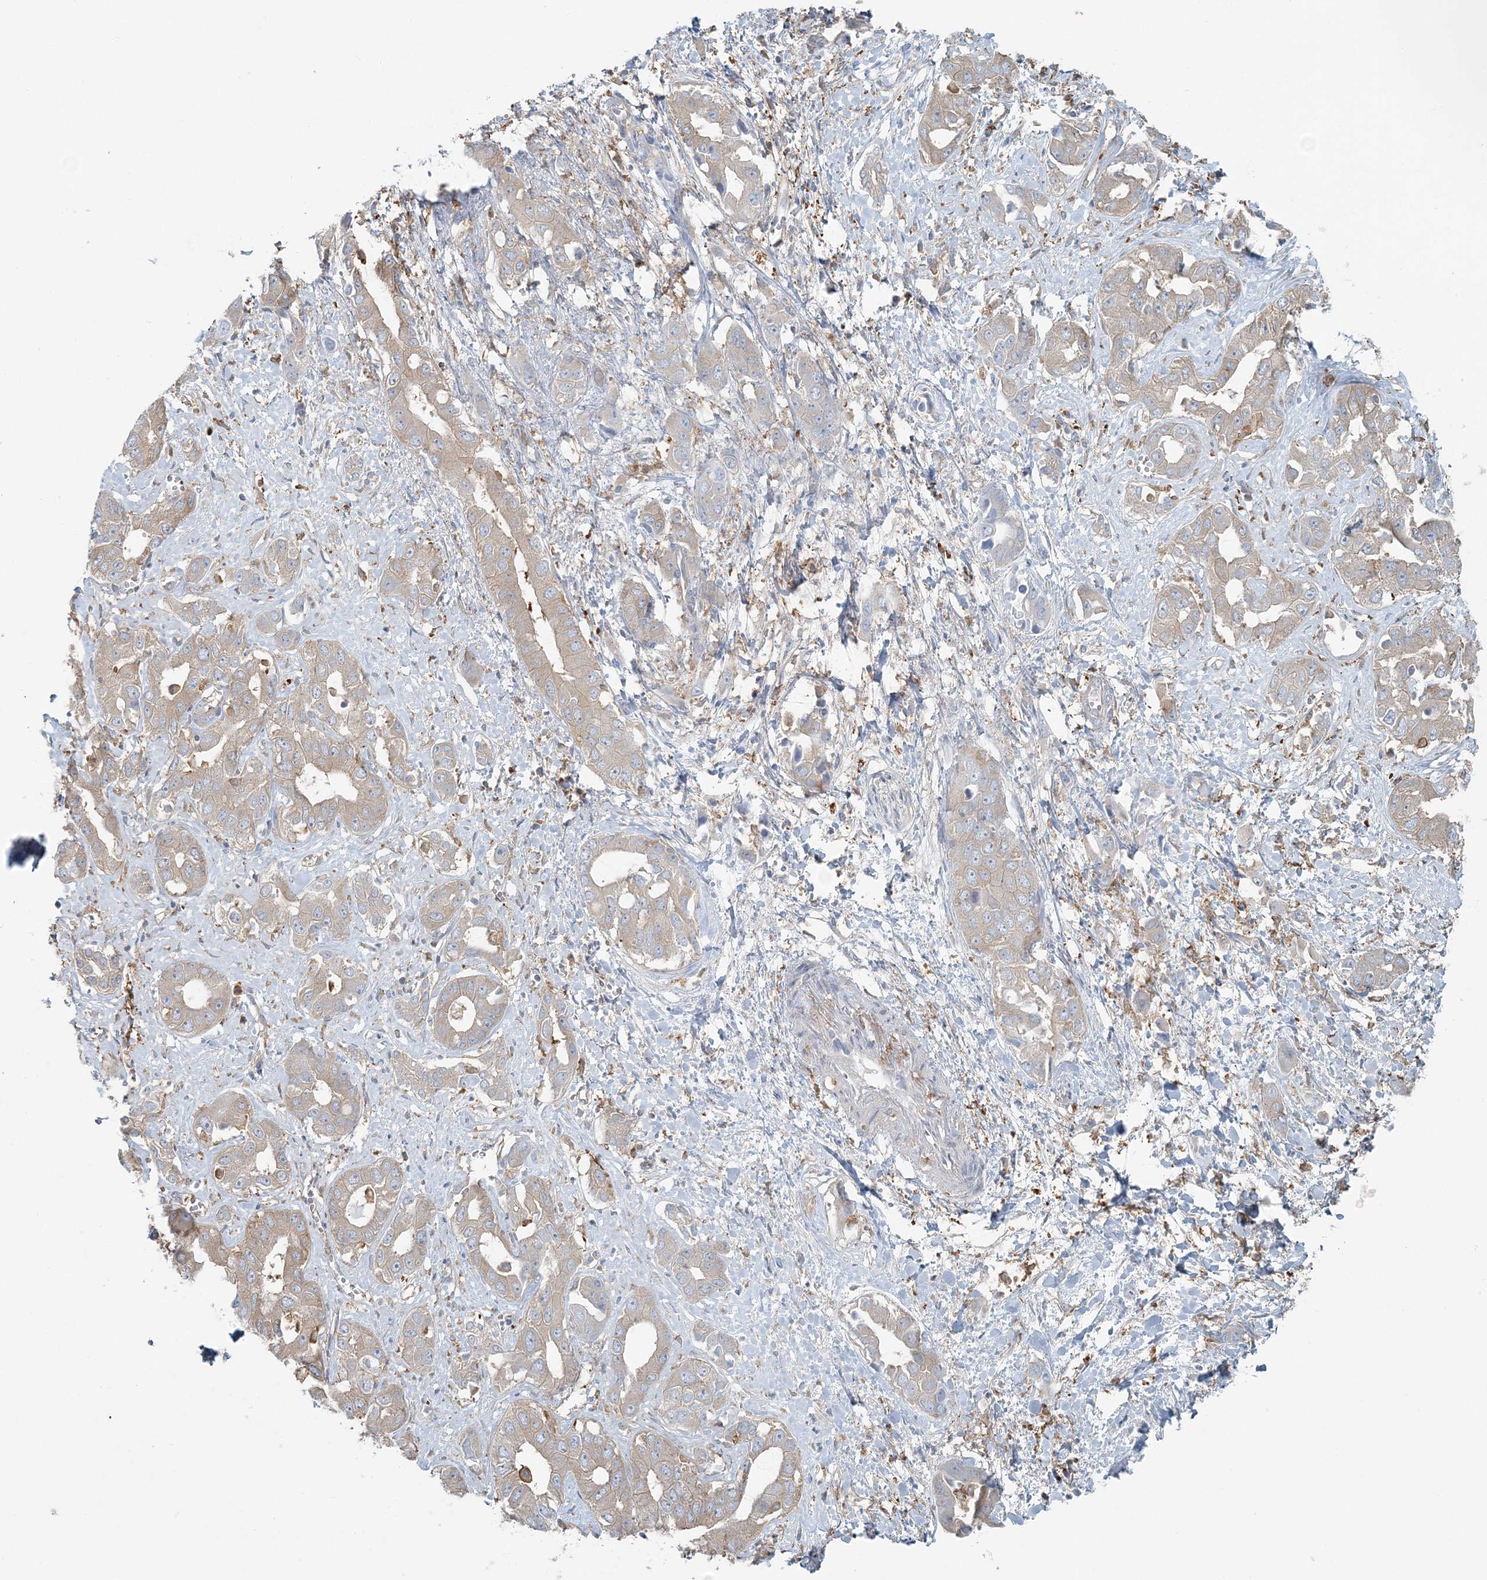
{"staining": {"intensity": "weak", "quantity": ">75%", "location": "cytoplasmic/membranous"}, "tissue": "liver cancer", "cell_type": "Tumor cells", "image_type": "cancer", "snomed": [{"axis": "morphology", "description": "Cholangiocarcinoma"}, {"axis": "topography", "description": "Liver"}], "caption": "Immunohistochemistry (IHC) staining of liver cholangiocarcinoma, which shows low levels of weak cytoplasmic/membranous staining in about >75% of tumor cells indicating weak cytoplasmic/membranous protein staining. The staining was performed using DAB (brown) for protein detection and nuclei were counterstained in hematoxylin (blue).", "gene": "SNX2", "patient": {"sex": "female", "age": 52}}